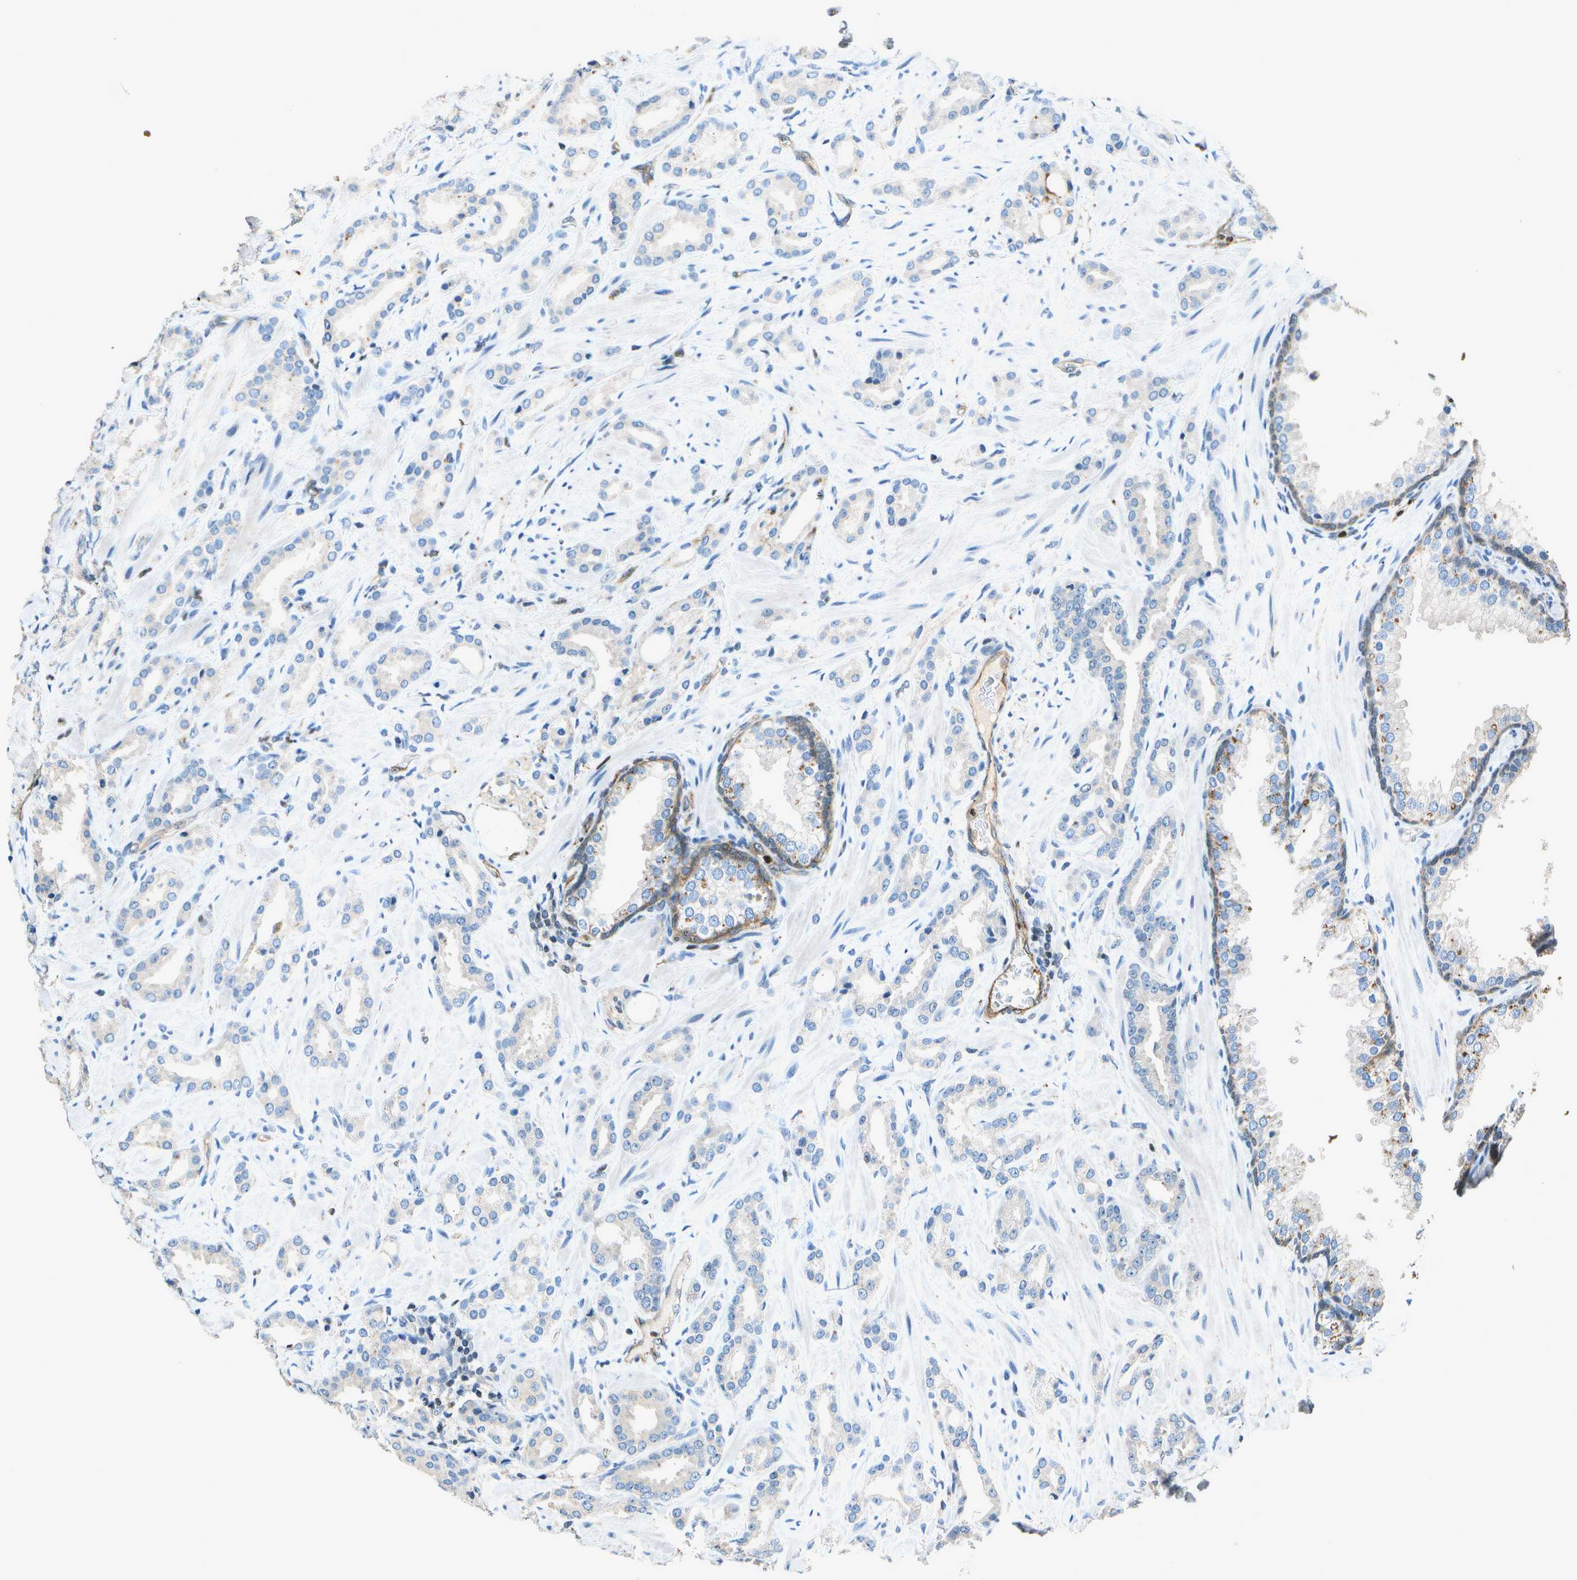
{"staining": {"intensity": "negative", "quantity": "none", "location": "none"}, "tissue": "prostate cancer", "cell_type": "Tumor cells", "image_type": "cancer", "snomed": [{"axis": "morphology", "description": "Adenocarcinoma, High grade"}, {"axis": "topography", "description": "Prostate"}], "caption": "Micrograph shows no protein positivity in tumor cells of high-grade adenocarcinoma (prostate) tissue.", "gene": "PDLIM1", "patient": {"sex": "male", "age": 64}}